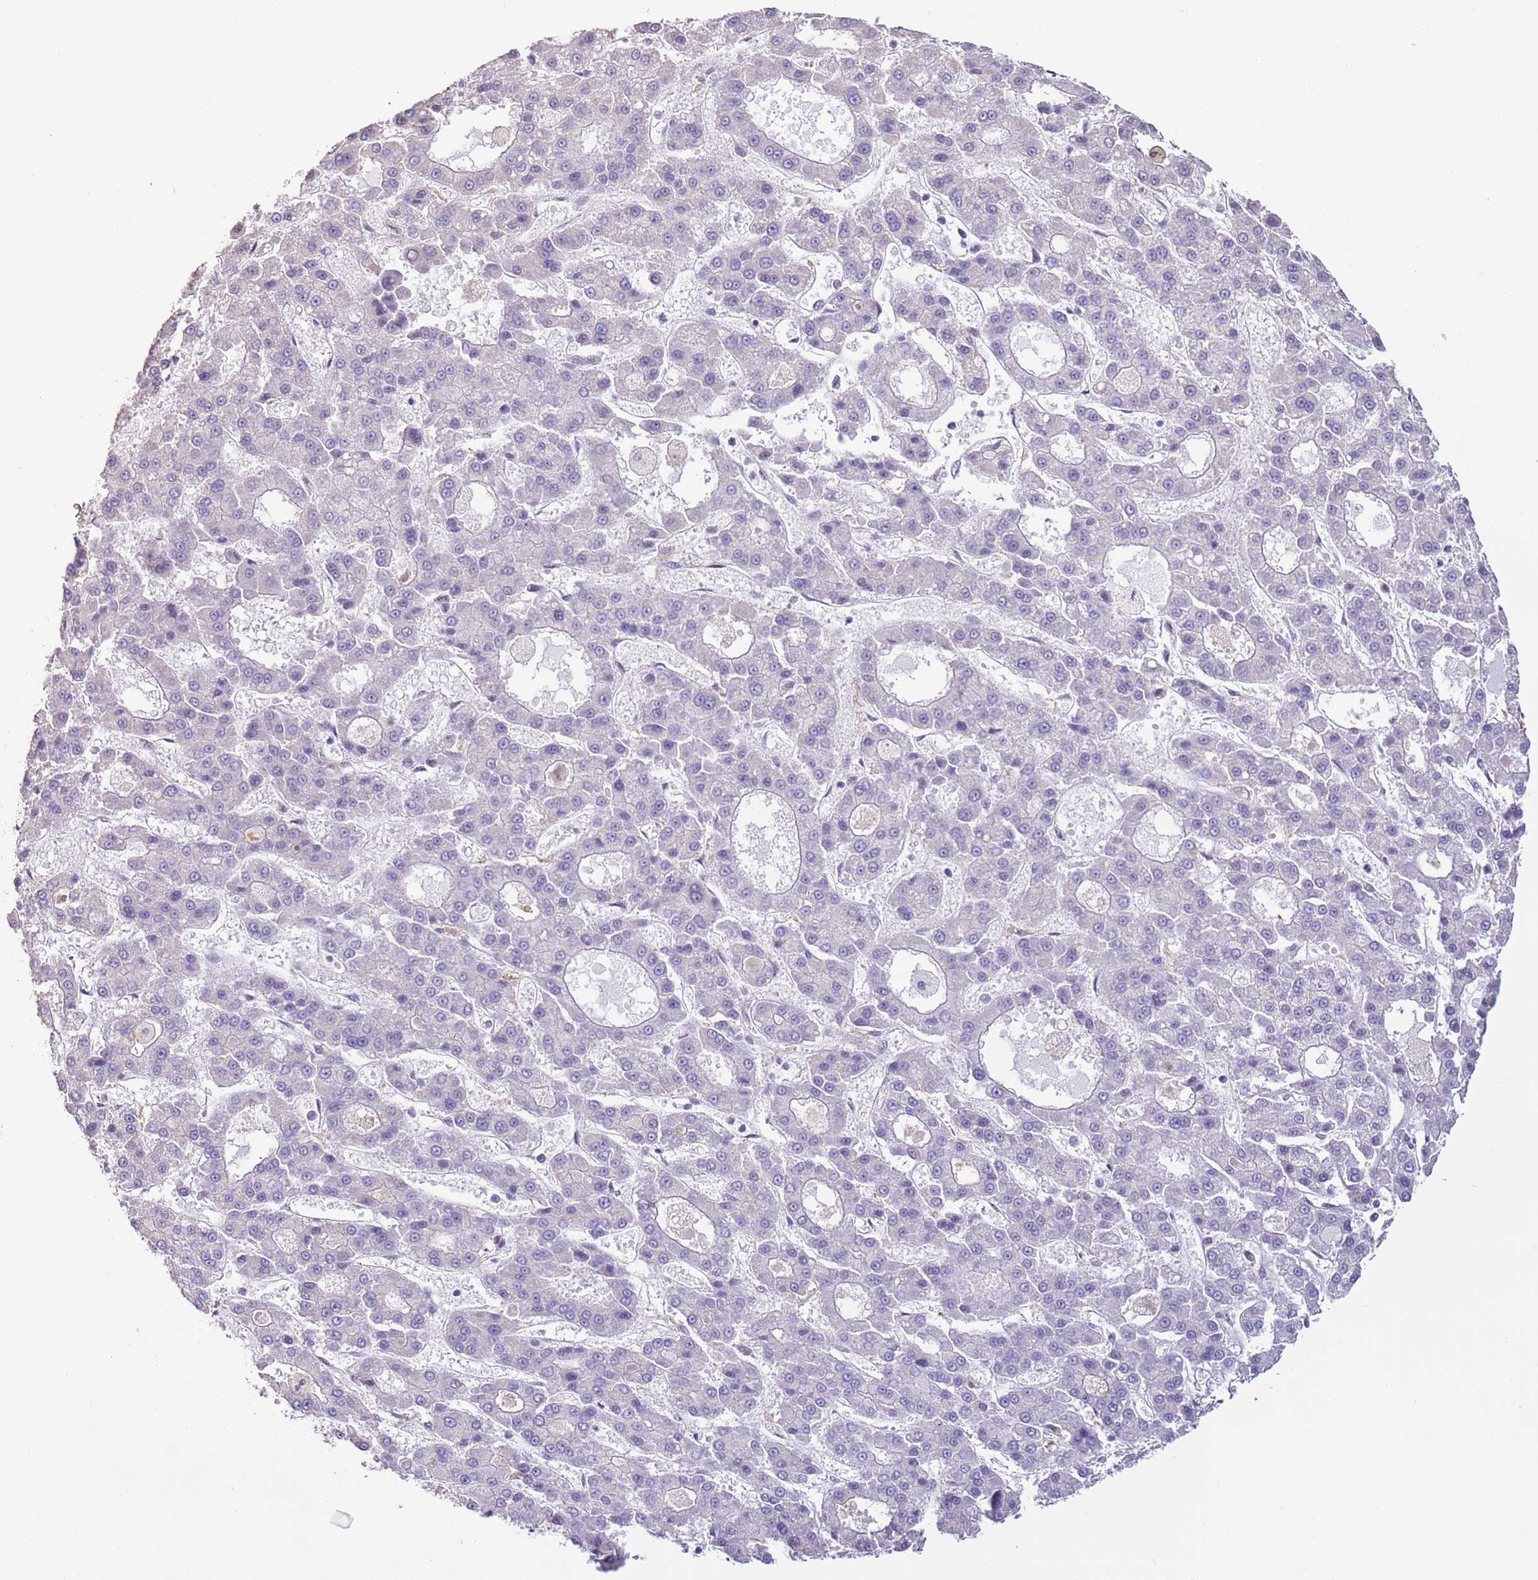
{"staining": {"intensity": "negative", "quantity": "none", "location": "none"}, "tissue": "liver cancer", "cell_type": "Tumor cells", "image_type": "cancer", "snomed": [{"axis": "morphology", "description": "Carcinoma, Hepatocellular, NOS"}, {"axis": "topography", "description": "Liver"}], "caption": "Immunohistochemistry histopathology image of human hepatocellular carcinoma (liver) stained for a protein (brown), which displays no staining in tumor cells.", "gene": "CAPN9", "patient": {"sex": "male", "age": 70}}